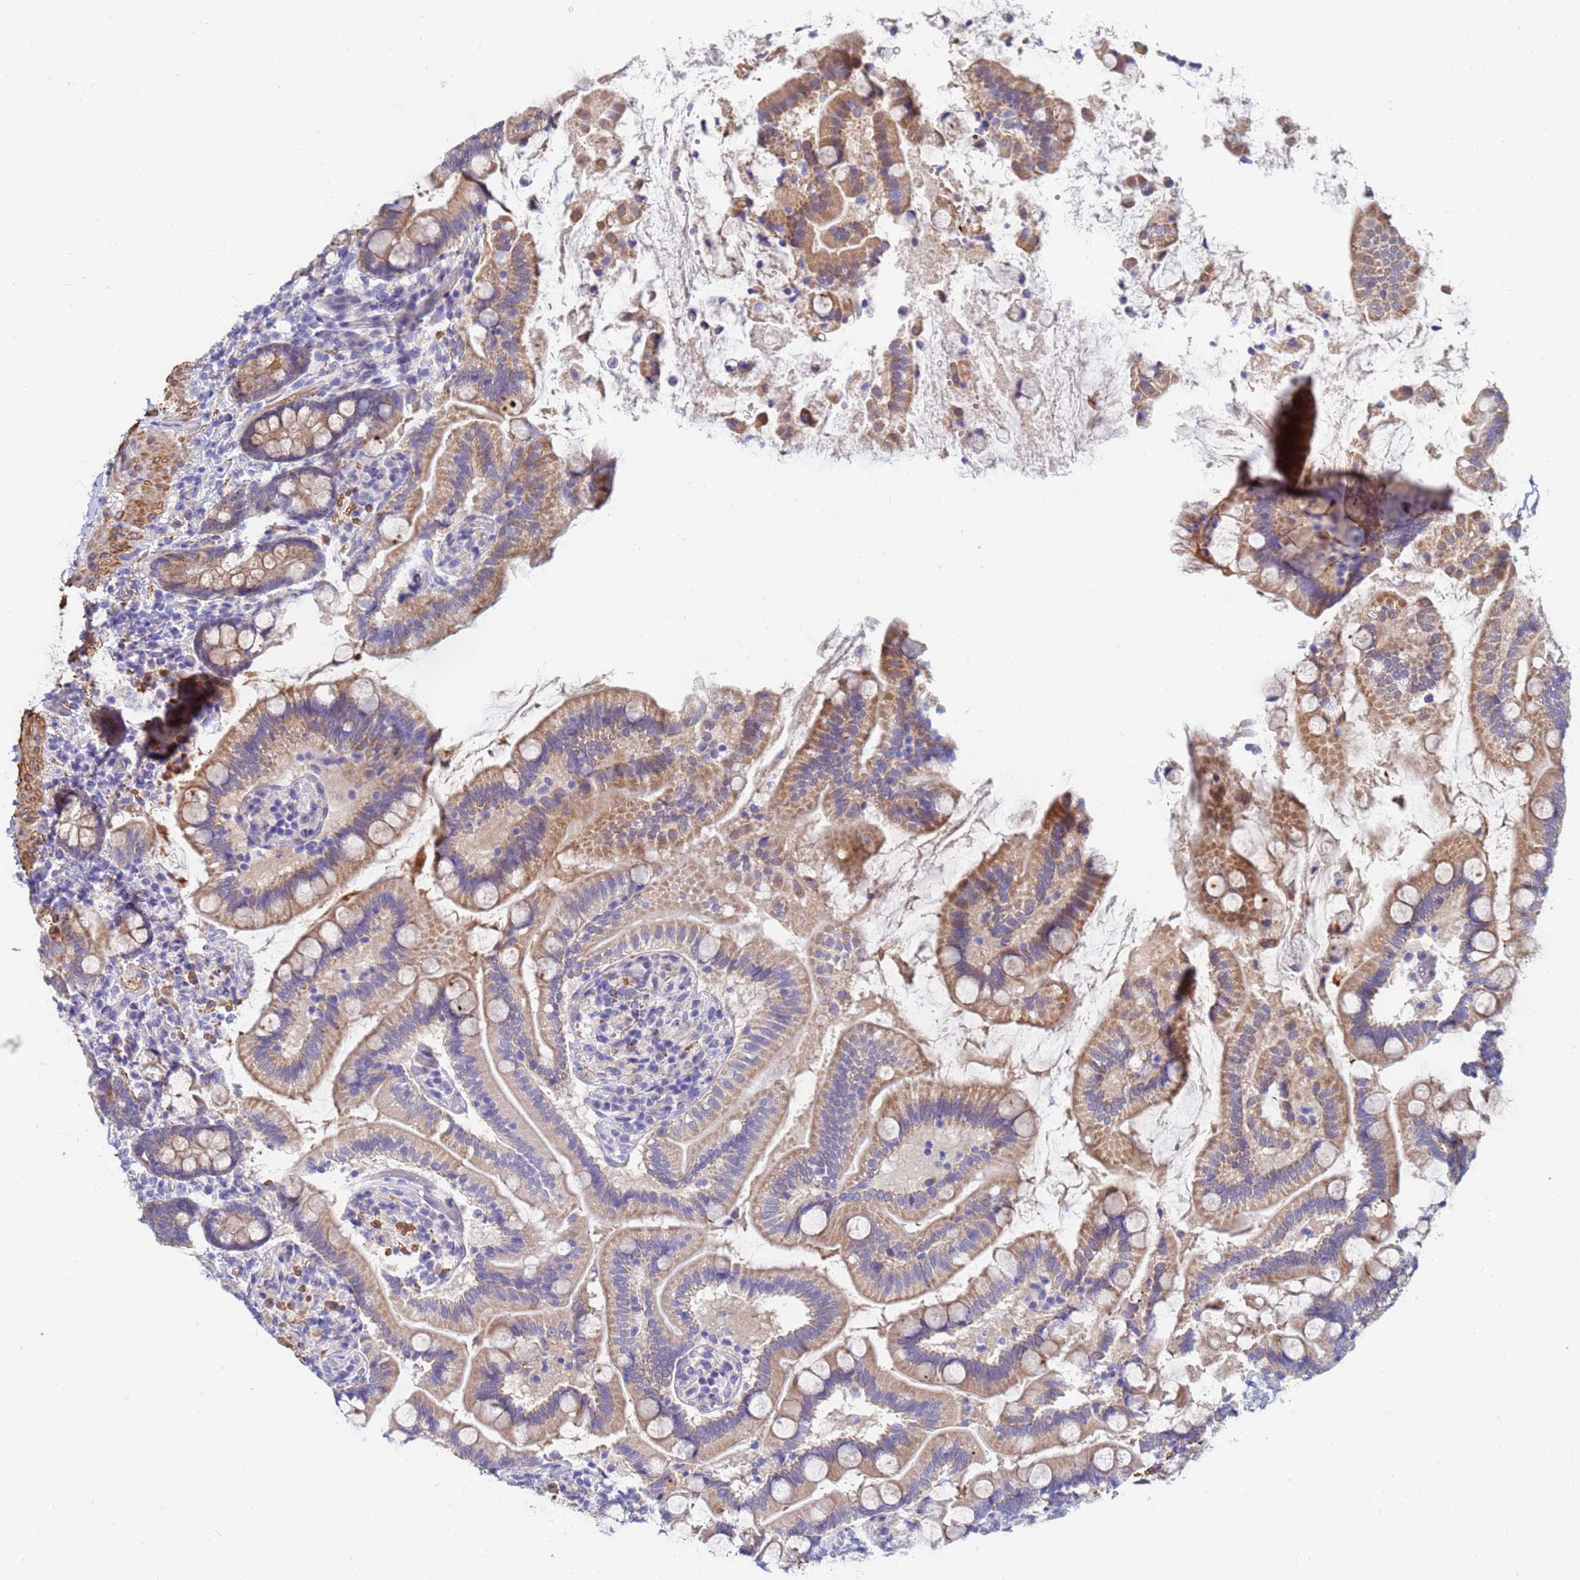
{"staining": {"intensity": "moderate", "quantity": ">75%", "location": "cytoplasmic/membranous"}, "tissue": "small intestine", "cell_type": "Glandular cells", "image_type": "normal", "snomed": [{"axis": "morphology", "description": "Normal tissue, NOS"}, {"axis": "topography", "description": "Small intestine"}], "caption": "Immunohistochemical staining of unremarkable small intestine exhibits medium levels of moderate cytoplasmic/membranous positivity in about >75% of glandular cells. The staining was performed using DAB, with brown indicating positive protein expression. Nuclei are stained blue with hematoxylin.", "gene": "SDR39U1", "patient": {"sex": "female", "age": 64}}